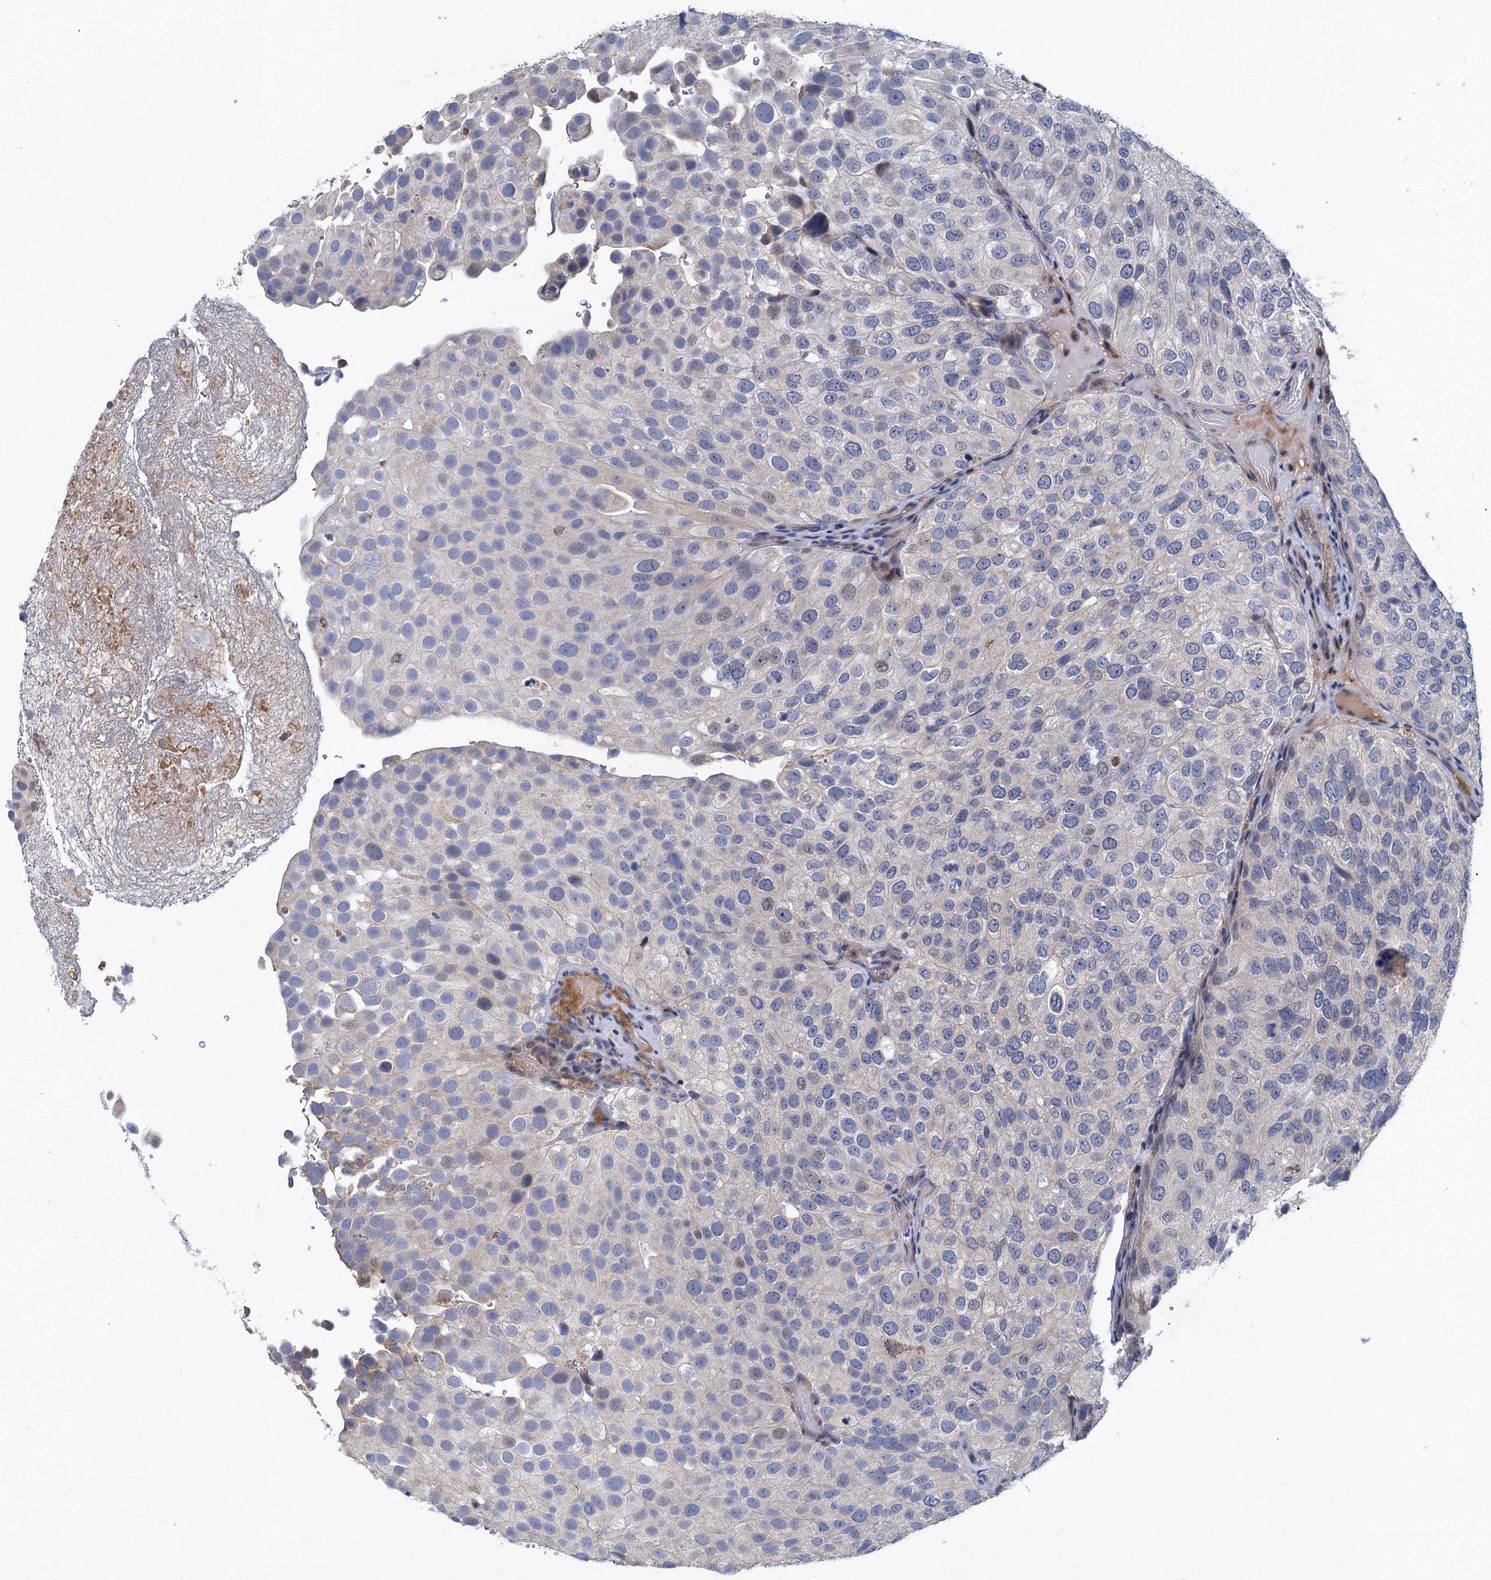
{"staining": {"intensity": "negative", "quantity": "none", "location": "none"}, "tissue": "urothelial cancer", "cell_type": "Tumor cells", "image_type": "cancer", "snomed": [{"axis": "morphology", "description": "Urothelial carcinoma, Low grade"}, {"axis": "topography", "description": "Urinary bladder"}], "caption": "This micrograph is of urothelial carcinoma (low-grade) stained with immunohistochemistry (IHC) to label a protein in brown with the nuclei are counter-stained blue. There is no staining in tumor cells.", "gene": "MDM1", "patient": {"sex": "male", "age": 78}}